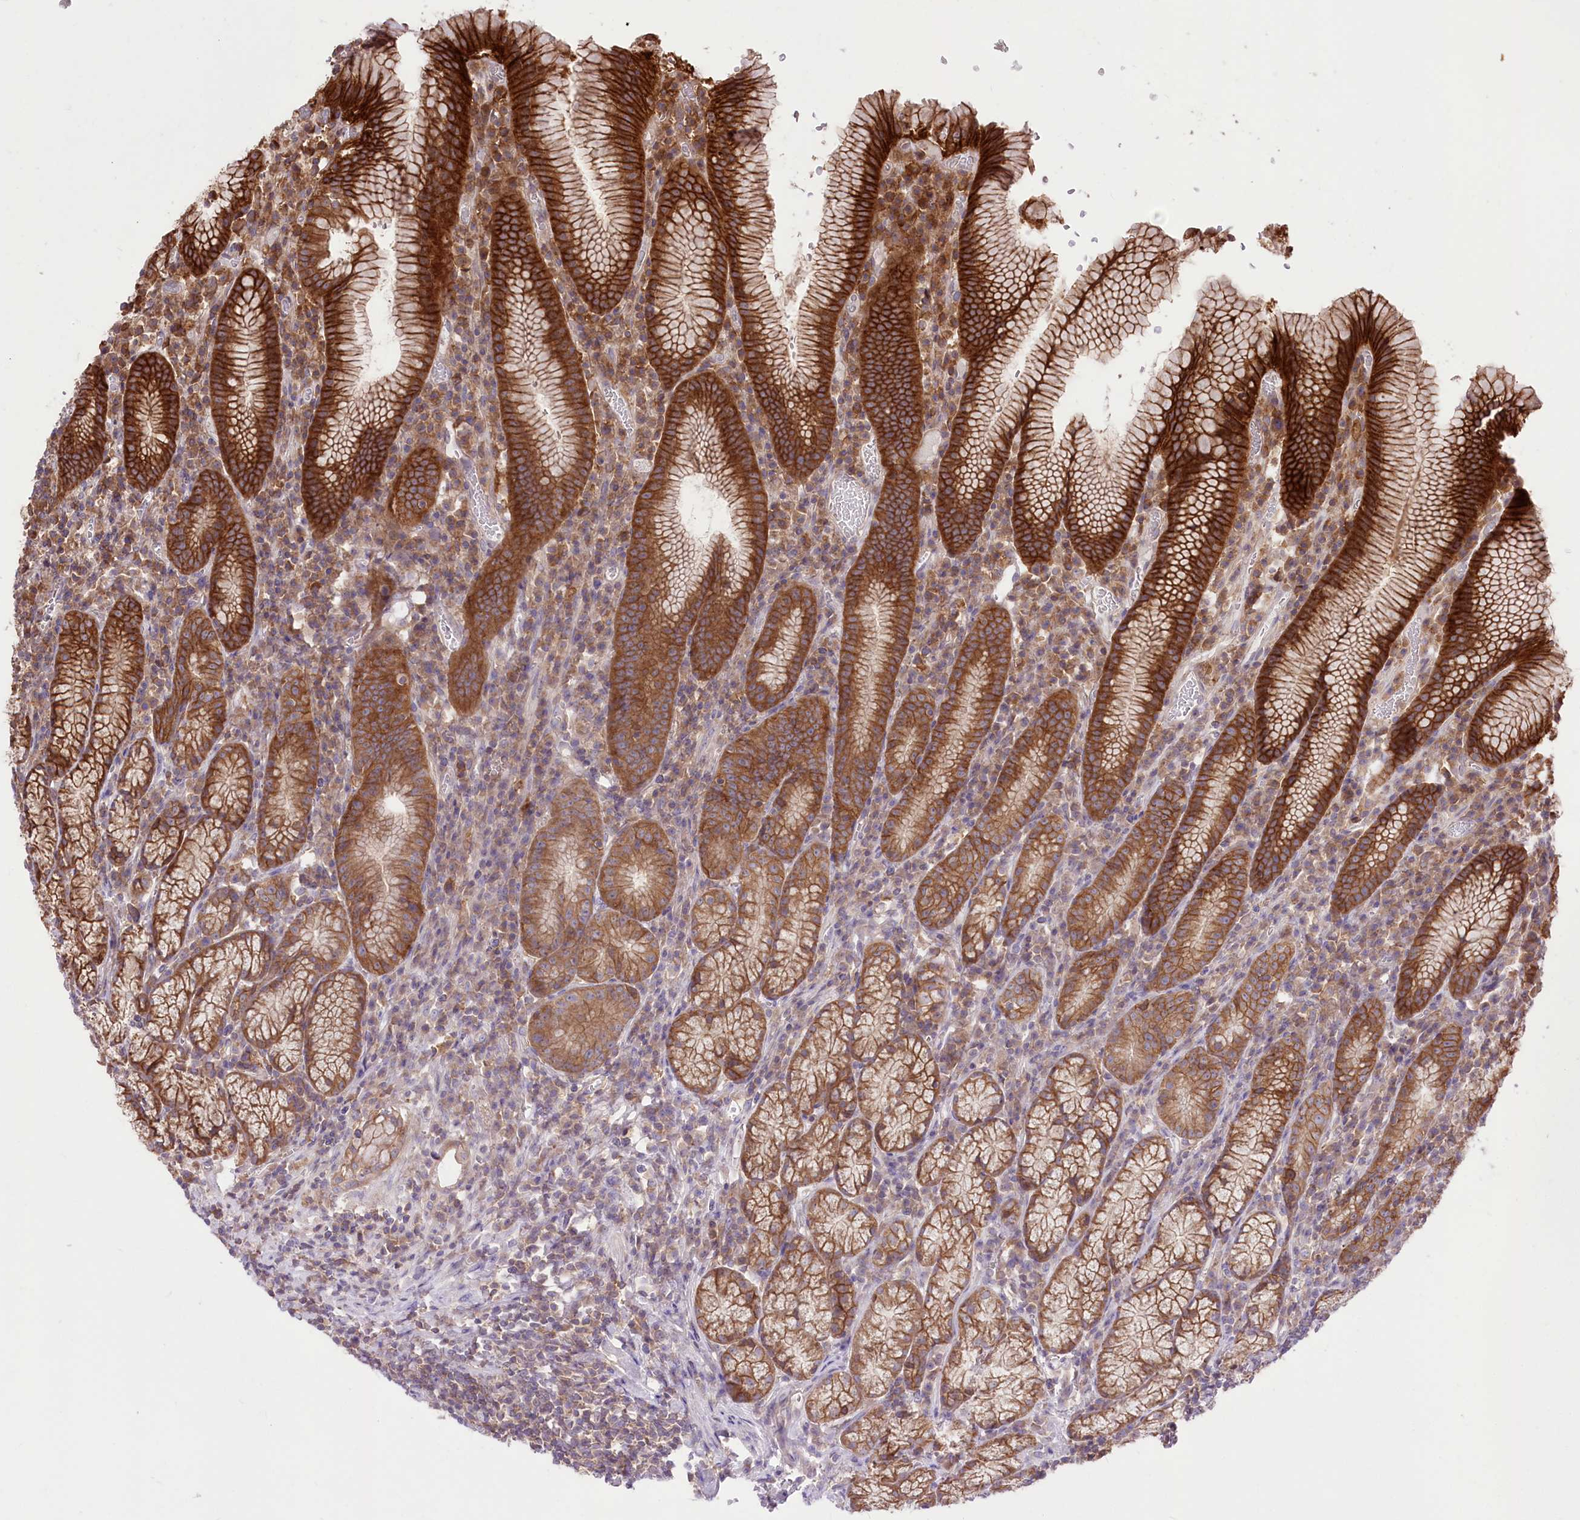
{"staining": {"intensity": "strong", "quantity": ">75%", "location": "cytoplasmic/membranous"}, "tissue": "stomach", "cell_type": "Glandular cells", "image_type": "normal", "snomed": [{"axis": "morphology", "description": "Normal tissue, NOS"}, {"axis": "topography", "description": "Stomach"}], "caption": "A high amount of strong cytoplasmic/membranous expression is appreciated in about >75% of glandular cells in unremarkable stomach. (Stains: DAB in brown, nuclei in blue, Microscopy: brightfield microscopy at high magnification).", "gene": "XYLB", "patient": {"sex": "male", "age": 55}}